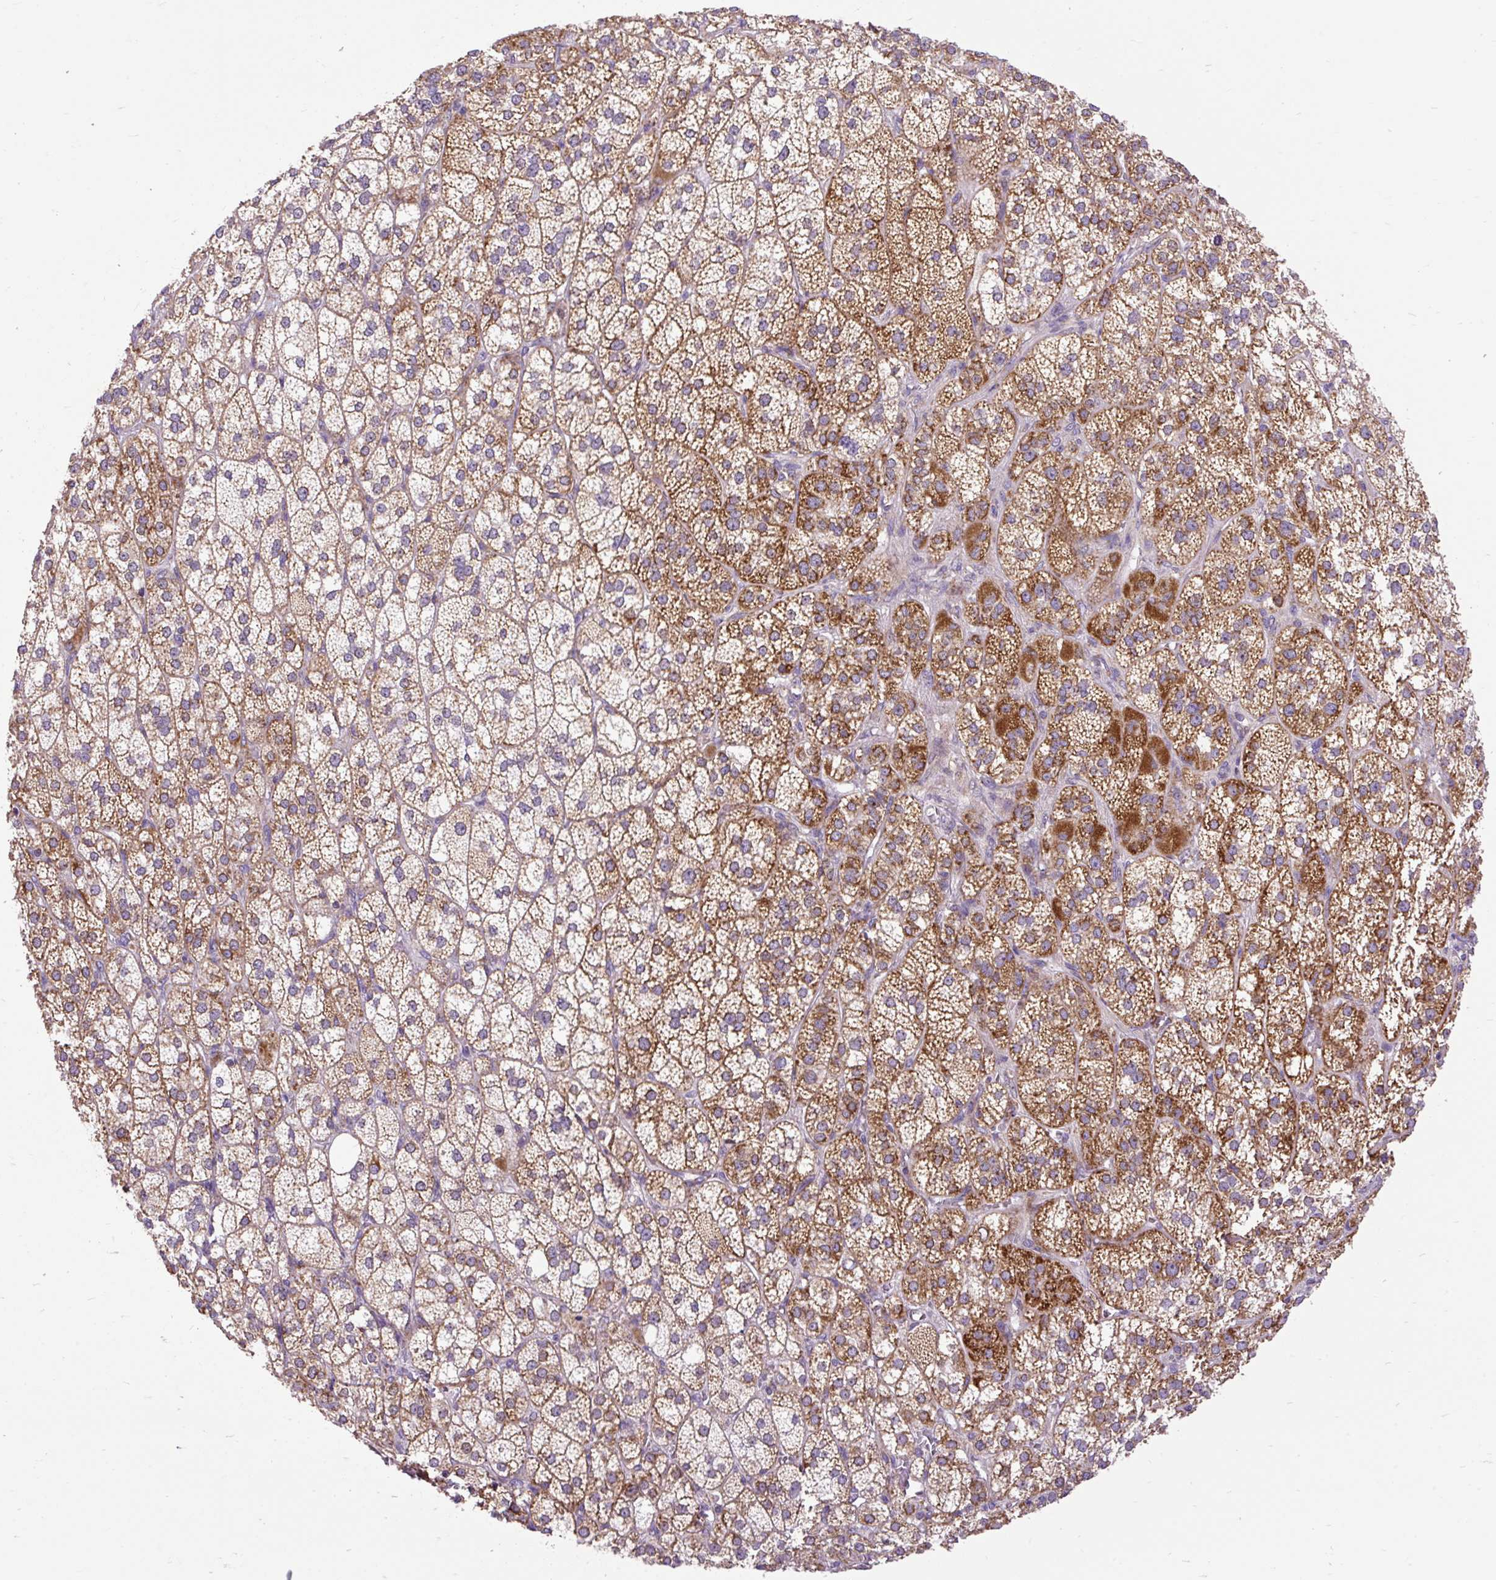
{"staining": {"intensity": "strong", "quantity": ">75%", "location": "cytoplasmic/membranous"}, "tissue": "adrenal gland", "cell_type": "Glandular cells", "image_type": "normal", "snomed": [{"axis": "morphology", "description": "Normal tissue, NOS"}, {"axis": "topography", "description": "Adrenal gland"}], "caption": "Unremarkable adrenal gland shows strong cytoplasmic/membranous positivity in about >75% of glandular cells, visualized by immunohistochemistry.", "gene": "TOMM40", "patient": {"sex": "female", "age": 60}}